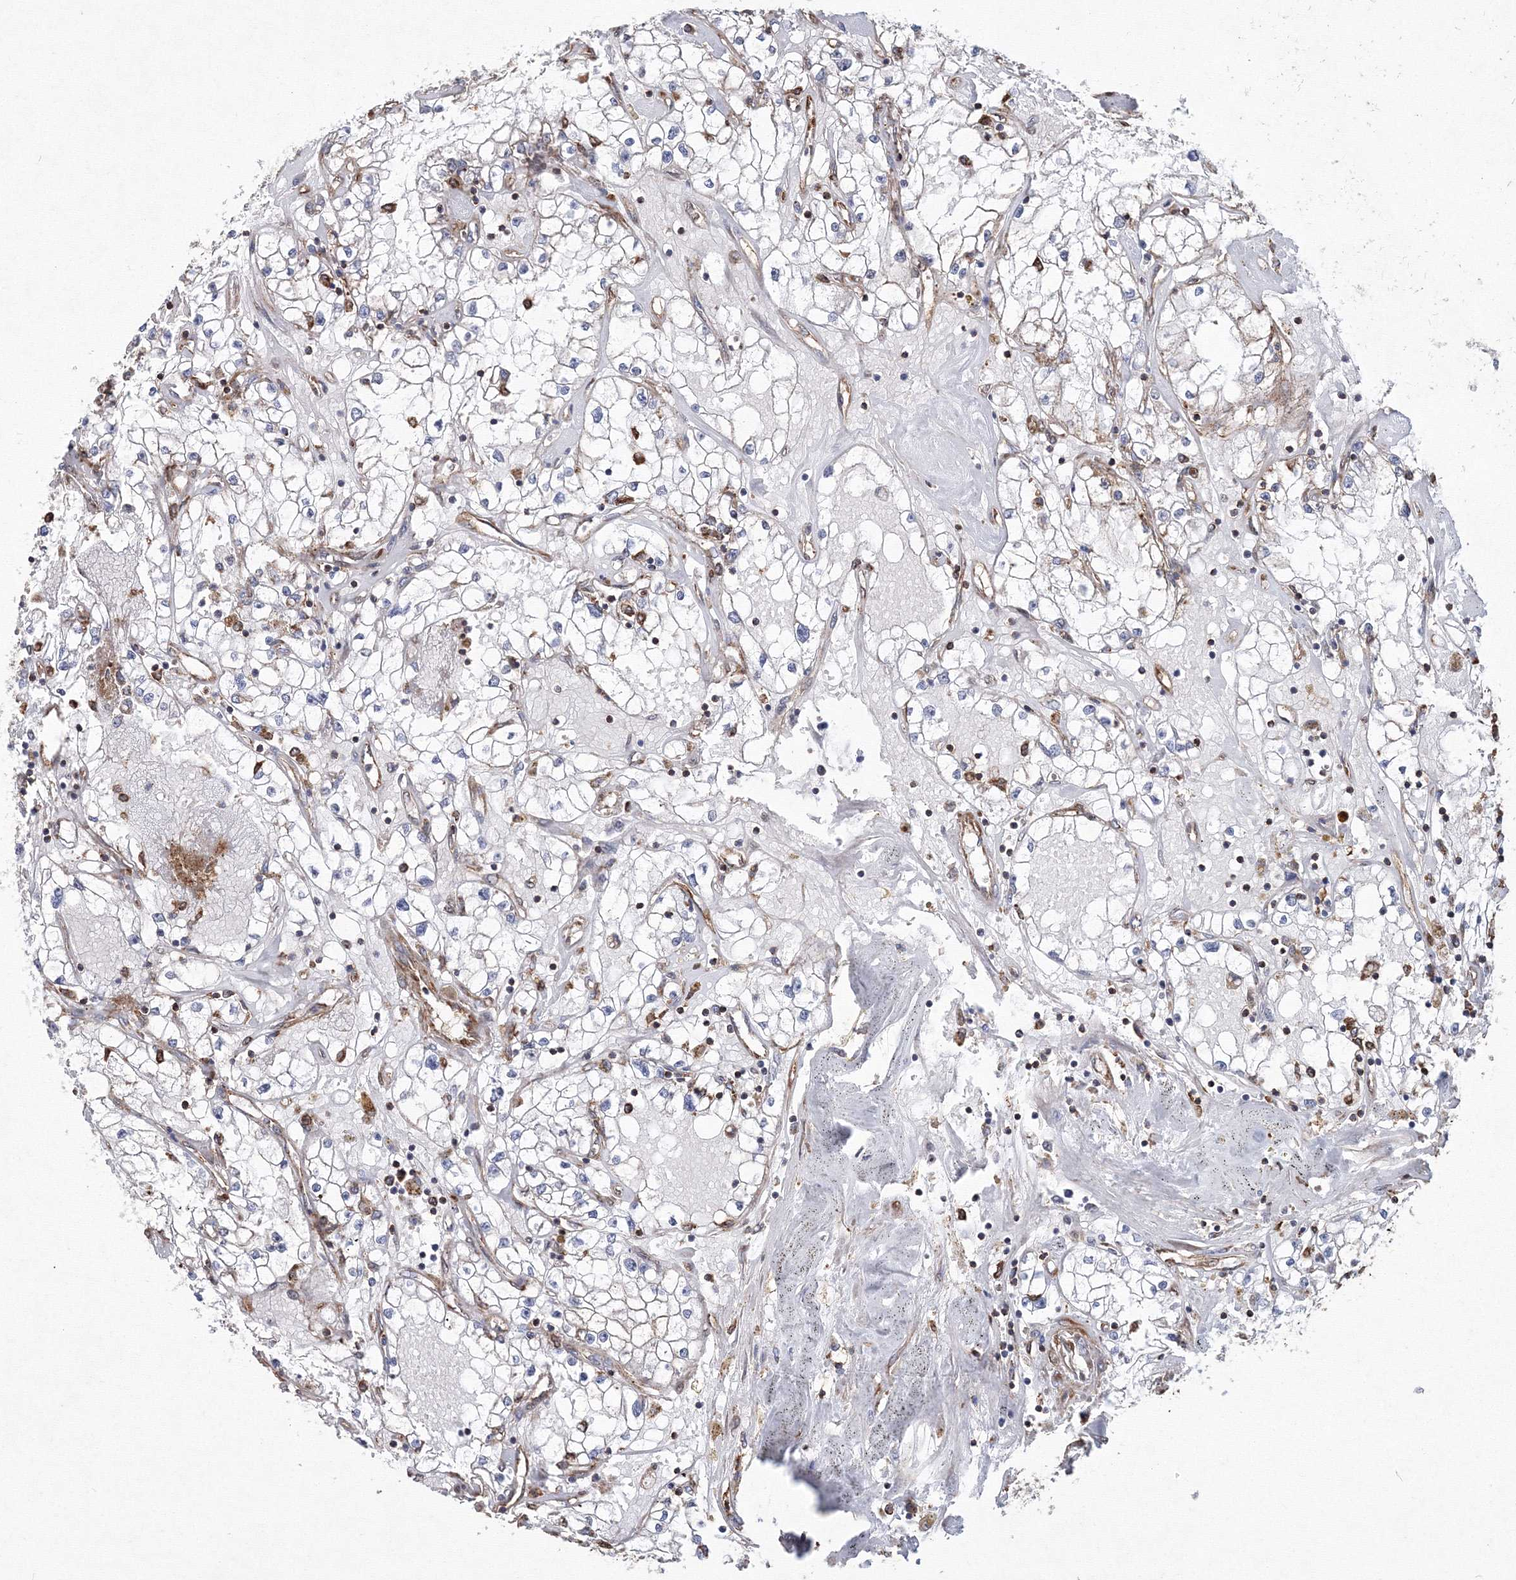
{"staining": {"intensity": "negative", "quantity": "none", "location": "none"}, "tissue": "renal cancer", "cell_type": "Tumor cells", "image_type": "cancer", "snomed": [{"axis": "morphology", "description": "Adenocarcinoma, NOS"}, {"axis": "topography", "description": "Kidney"}], "caption": "Immunohistochemistry of human renal adenocarcinoma exhibits no expression in tumor cells. (Immunohistochemistry, brightfield microscopy, high magnification).", "gene": "TMEM139", "patient": {"sex": "male", "age": 56}}